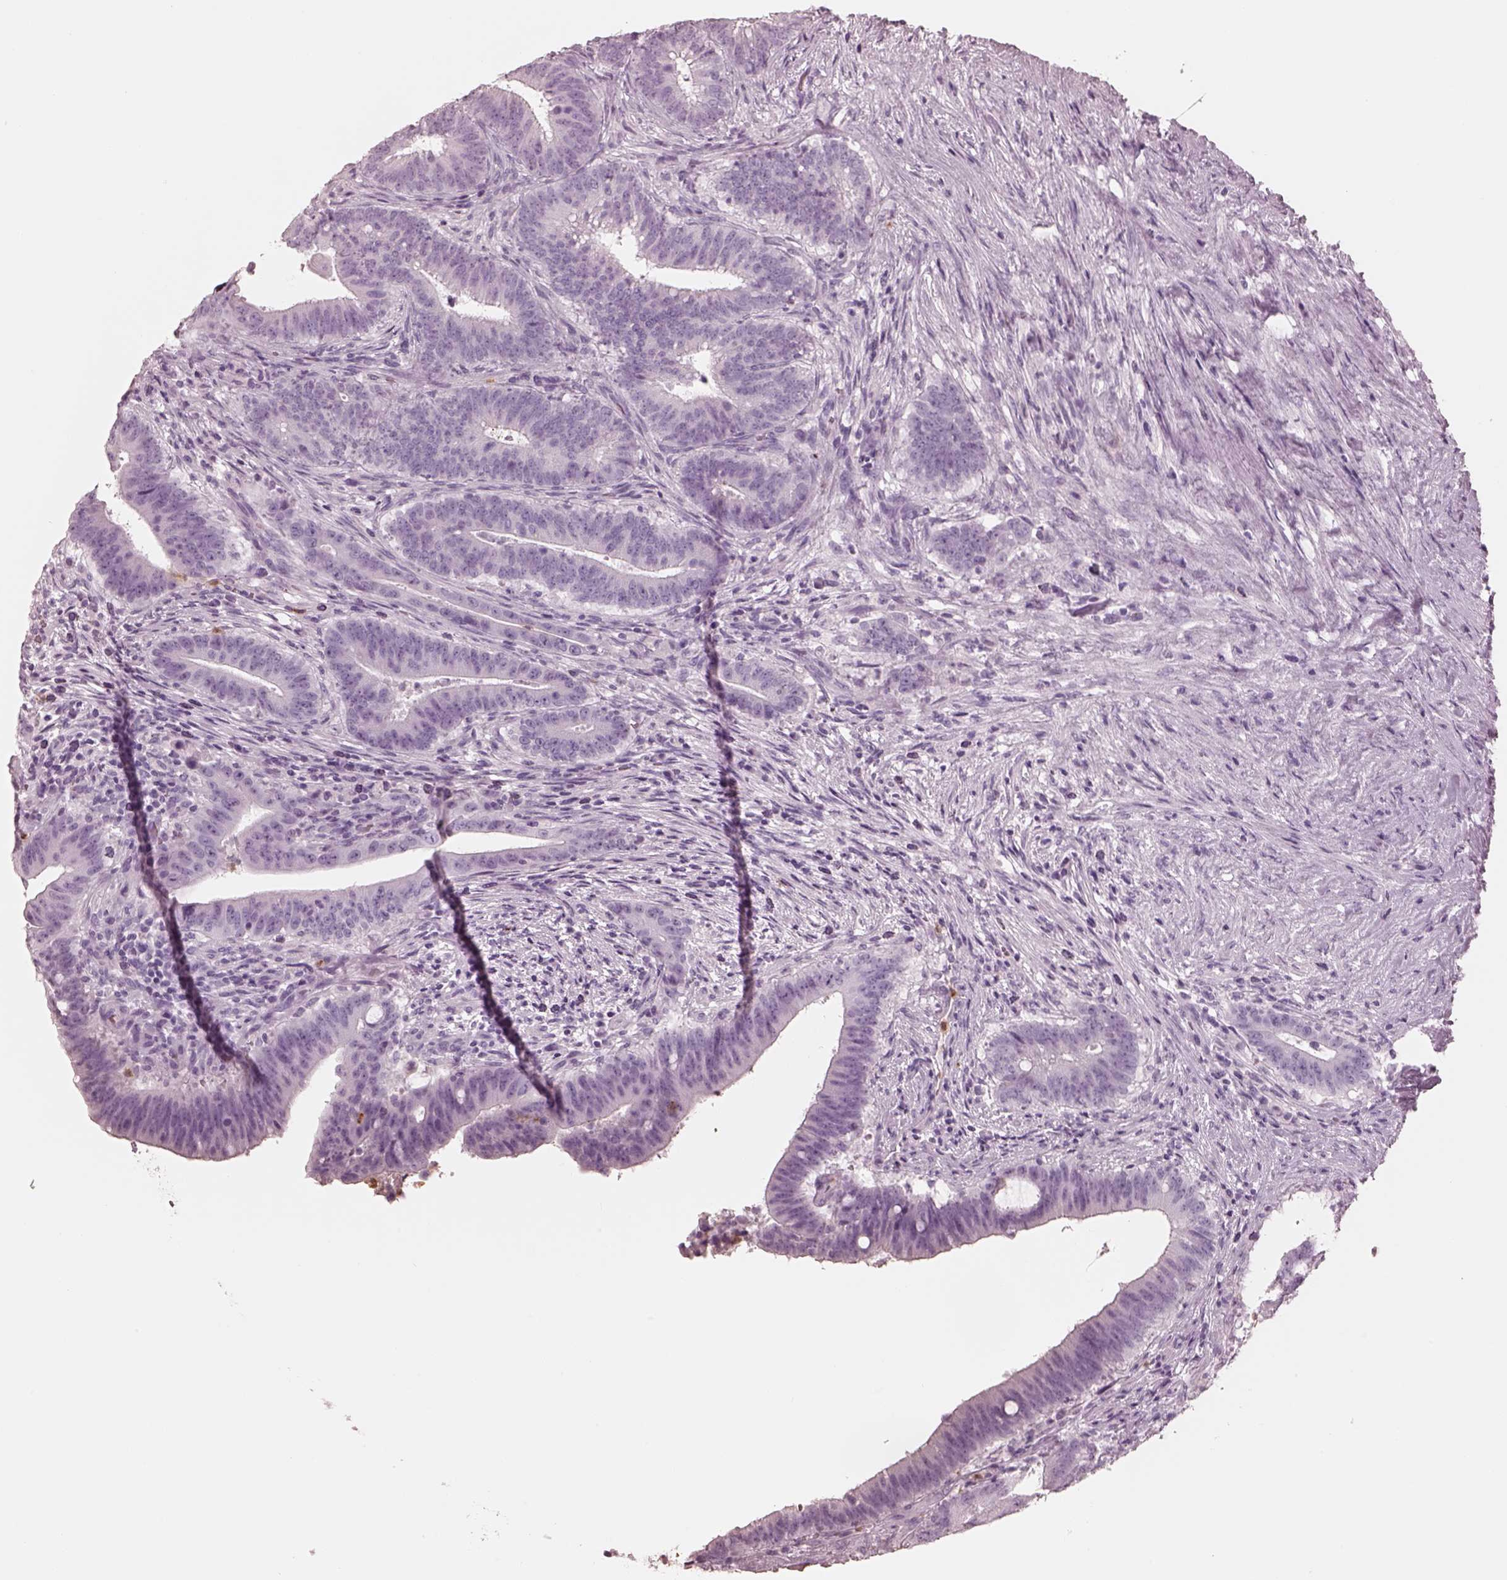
{"staining": {"intensity": "negative", "quantity": "none", "location": "none"}, "tissue": "colorectal cancer", "cell_type": "Tumor cells", "image_type": "cancer", "snomed": [{"axis": "morphology", "description": "Adenocarcinoma, NOS"}, {"axis": "topography", "description": "Colon"}], "caption": "There is no significant expression in tumor cells of adenocarcinoma (colorectal).", "gene": "ELANE", "patient": {"sex": "female", "age": 43}}